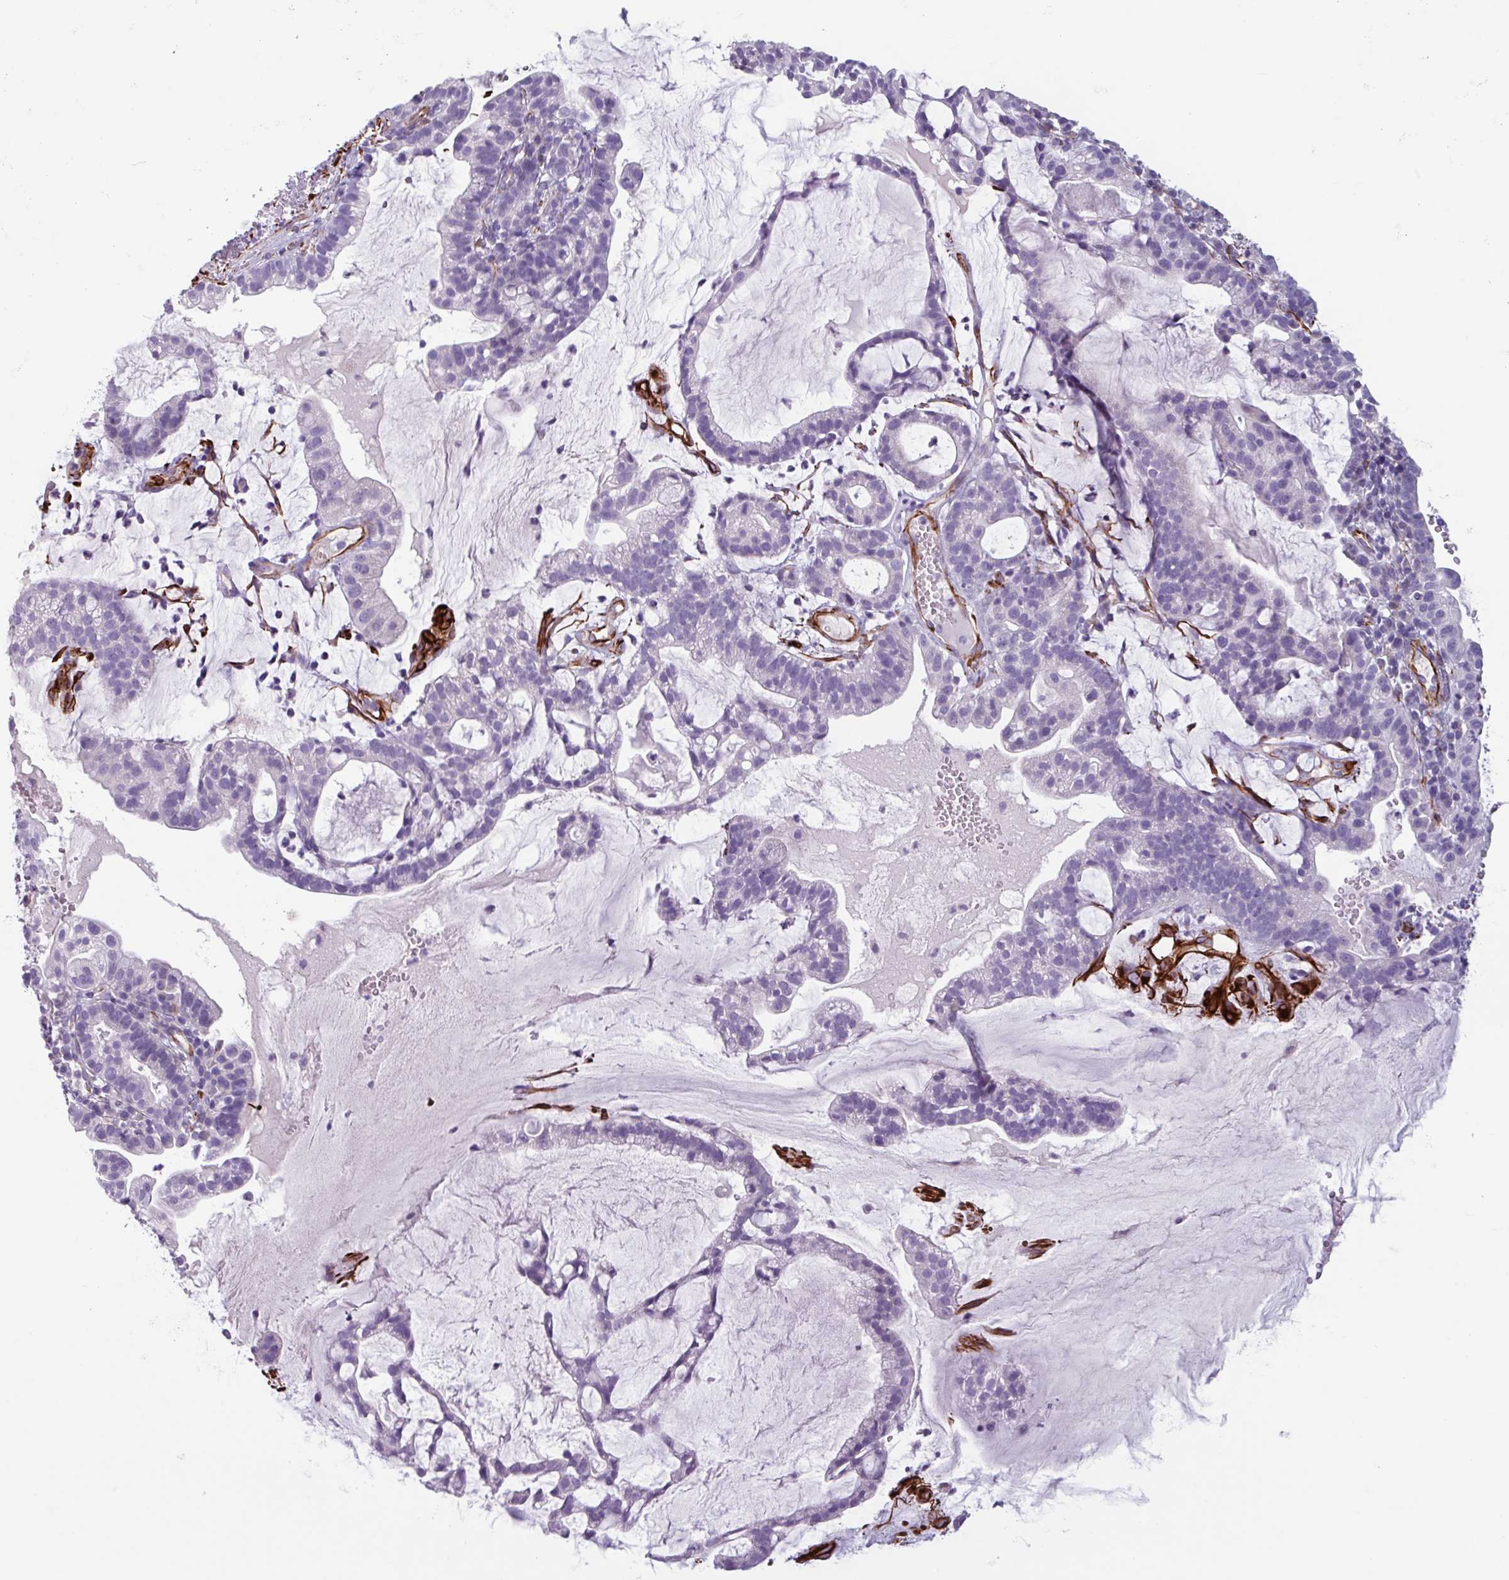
{"staining": {"intensity": "negative", "quantity": "none", "location": "none"}, "tissue": "cervical cancer", "cell_type": "Tumor cells", "image_type": "cancer", "snomed": [{"axis": "morphology", "description": "Adenocarcinoma, NOS"}, {"axis": "topography", "description": "Cervix"}], "caption": "High power microscopy image of an immunohistochemistry (IHC) photomicrograph of adenocarcinoma (cervical), revealing no significant positivity in tumor cells.", "gene": "BTD", "patient": {"sex": "female", "age": 41}}